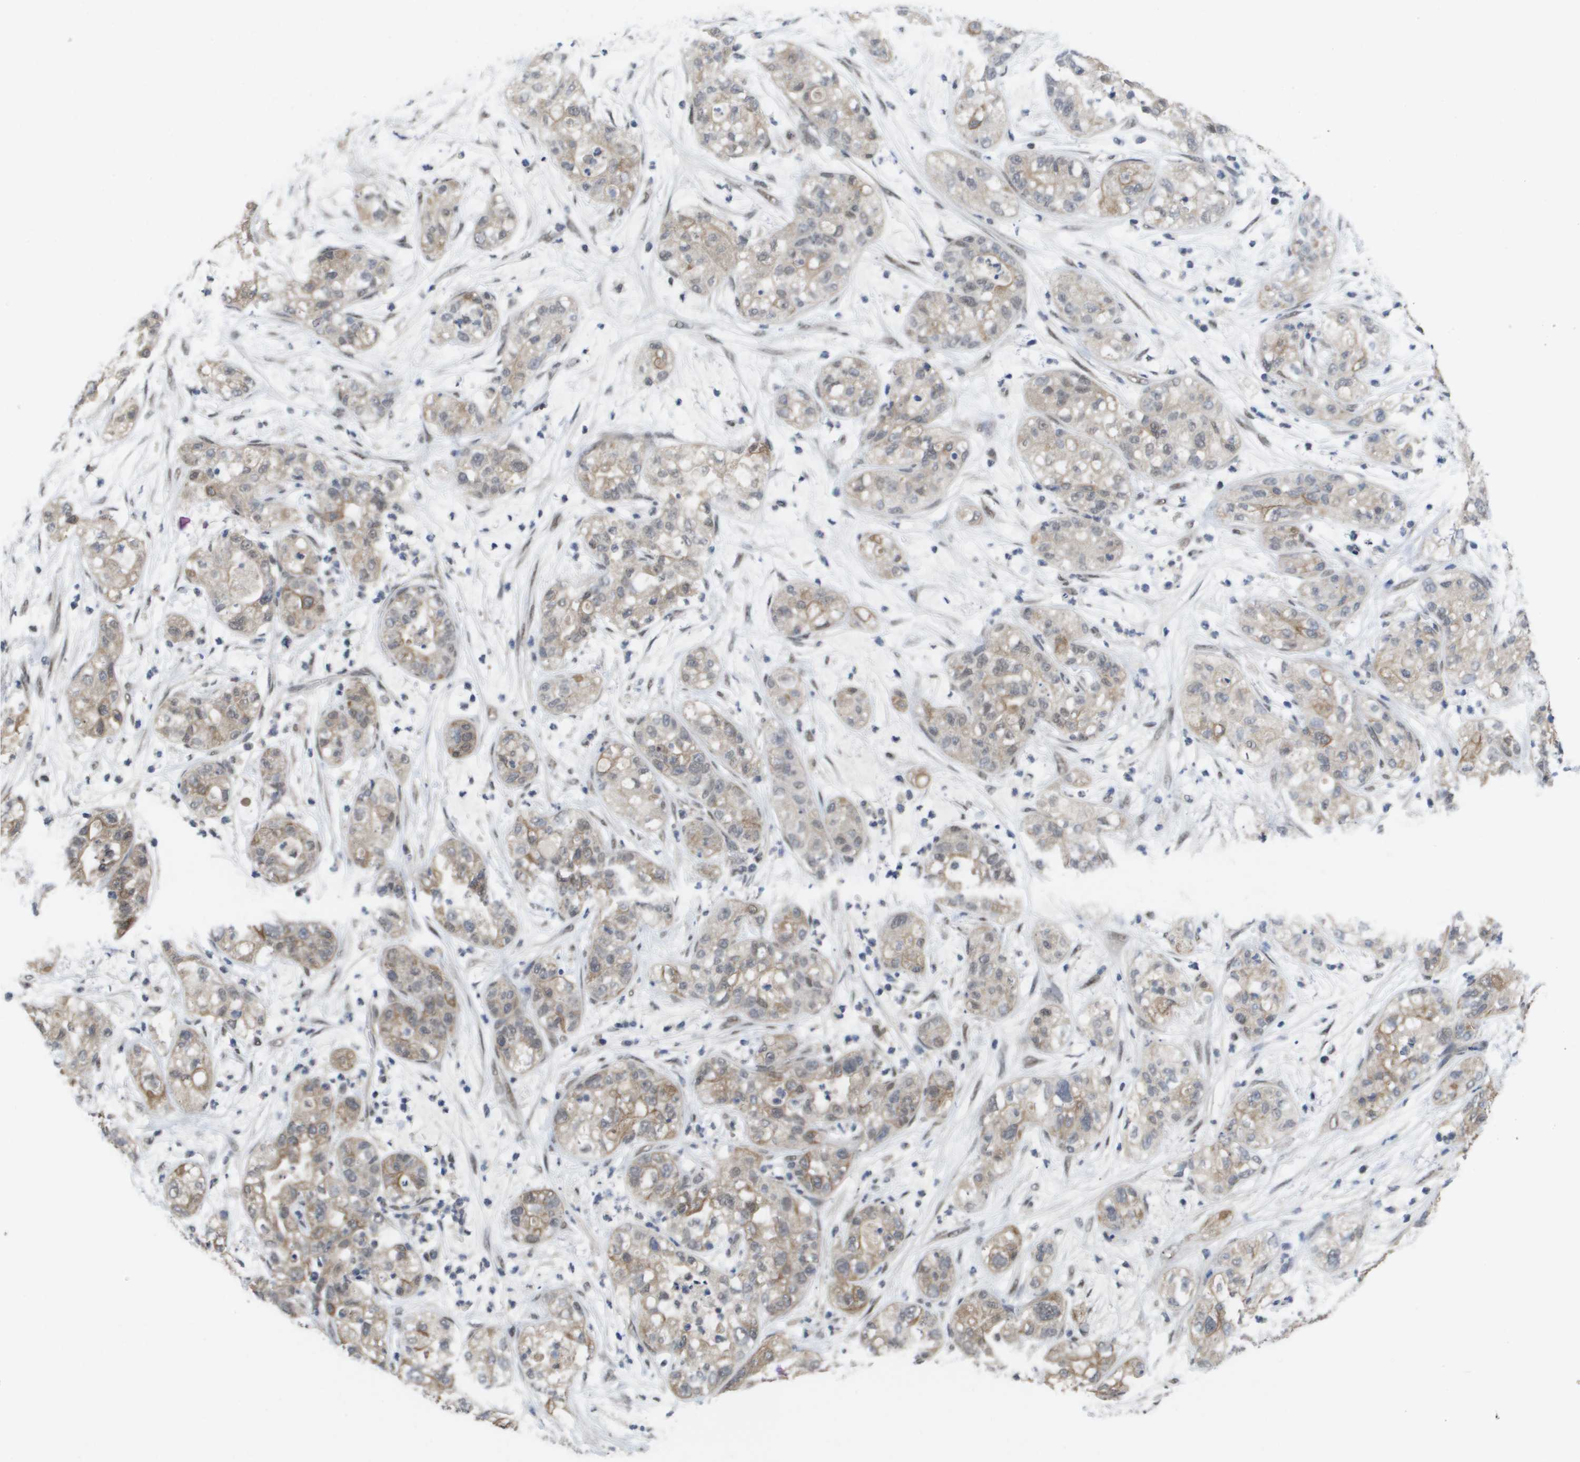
{"staining": {"intensity": "weak", "quantity": "25%-75%", "location": "cytoplasmic/membranous,nuclear"}, "tissue": "pancreatic cancer", "cell_type": "Tumor cells", "image_type": "cancer", "snomed": [{"axis": "morphology", "description": "Adenocarcinoma, NOS"}, {"axis": "topography", "description": "Pancreas"}], "caption": "About 25%-75% of tumor cells in pancreatic cancer (adenocarcinoma) demonstrate weak cytoplasmic/membranous and nuclear protein expression as visualized by brown immunohistochemical staining.", "gene": "AMBRA1", "patient": {"sex": "female", "age": 78}}